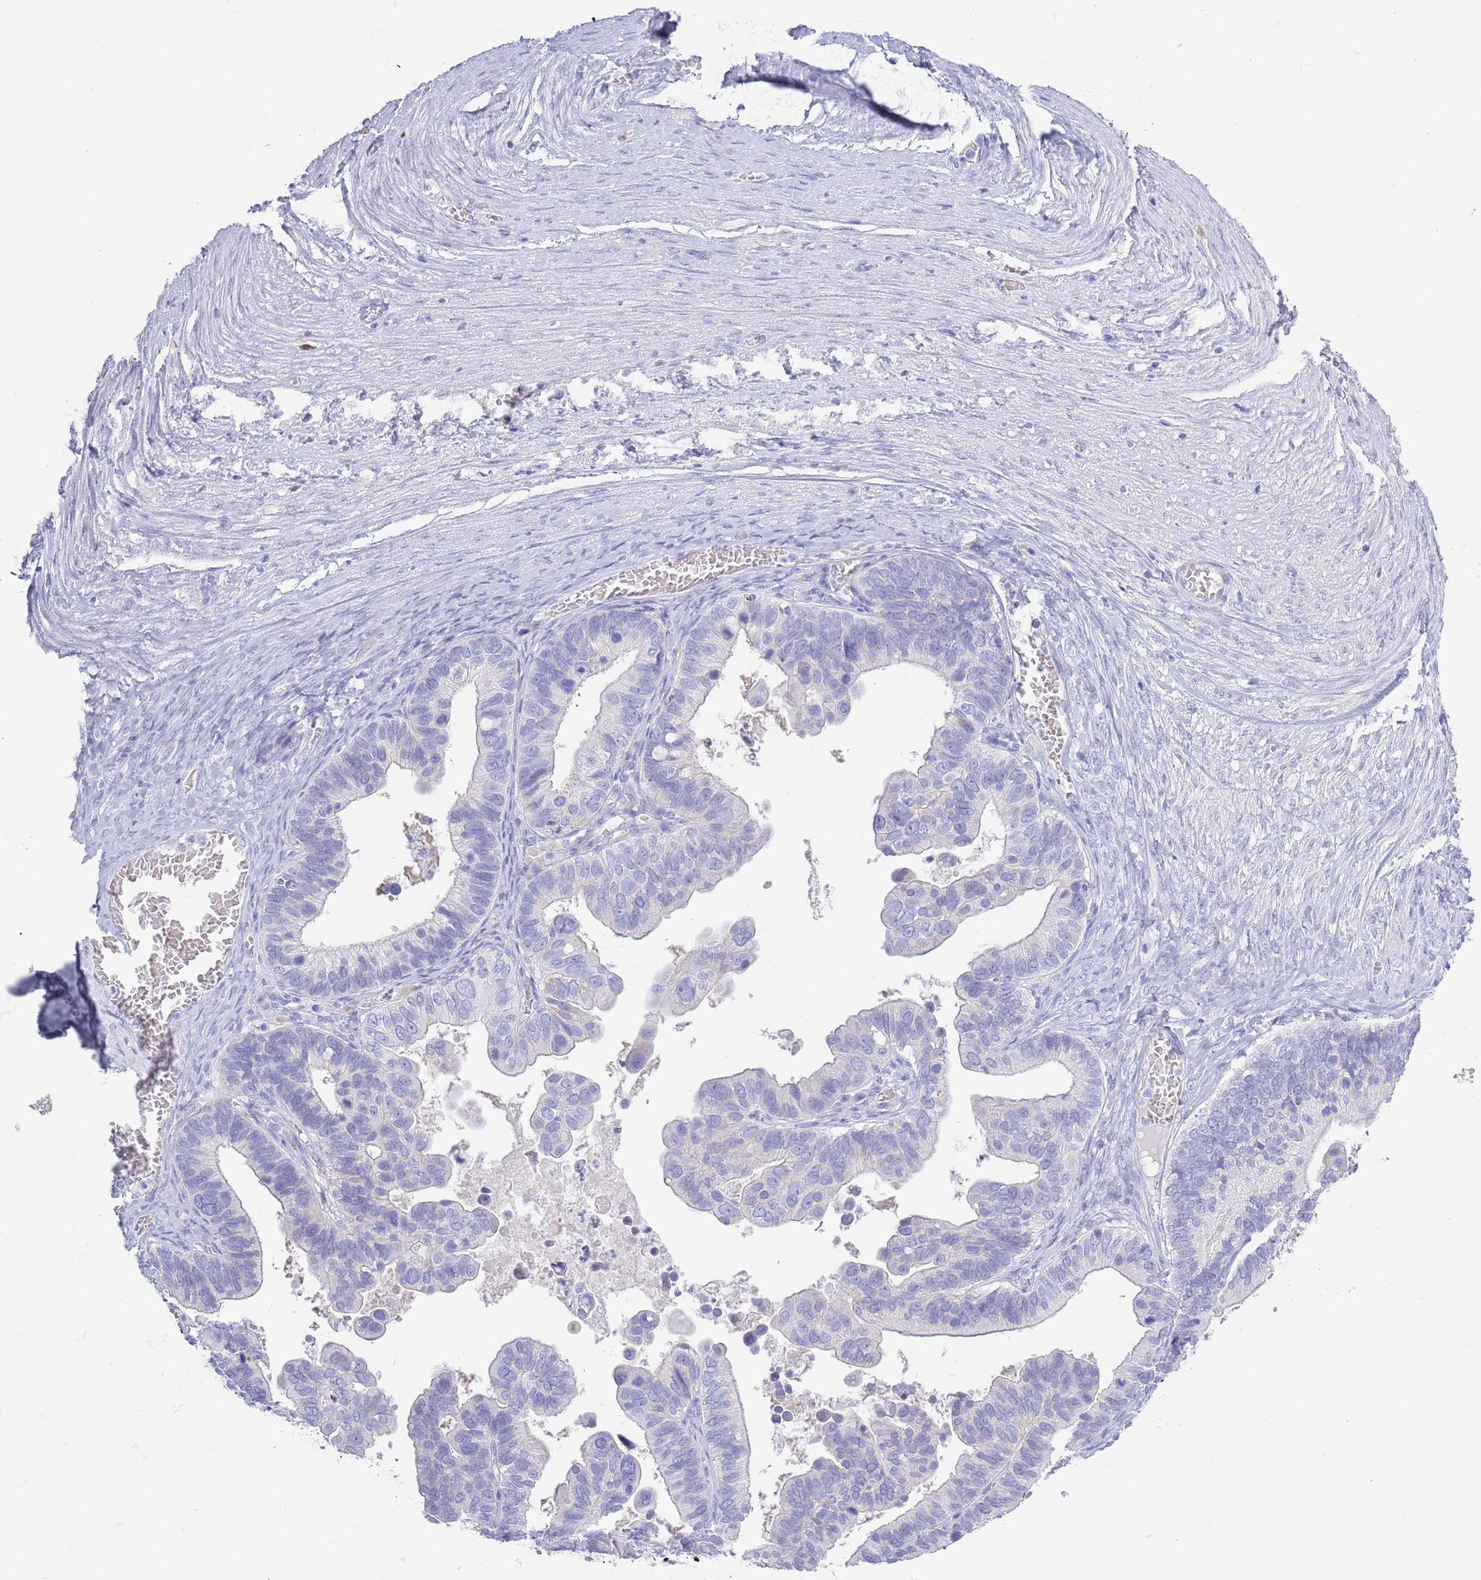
{"staining": {"intensity": "negative", "quantity": "none", "location": "none"}, "tissue": "ovarian cancer", "cell_type": "Tumor cells", "image_type": "cancer", "snomed": [{"axis": "morphology", "description": "Cystadenocarcinoma, serous, NOS"}, {"axis": "topography", "description": "Ovary"}], "caption": "DAB (3,3'-diaminobenzidine) immunohistochemical staining of ovarian serous cystadenocarcinoma demonstrates no significant staining in tumor cells.", "gene": "ACR", "patient": {"sex": "female", "age": 56}}